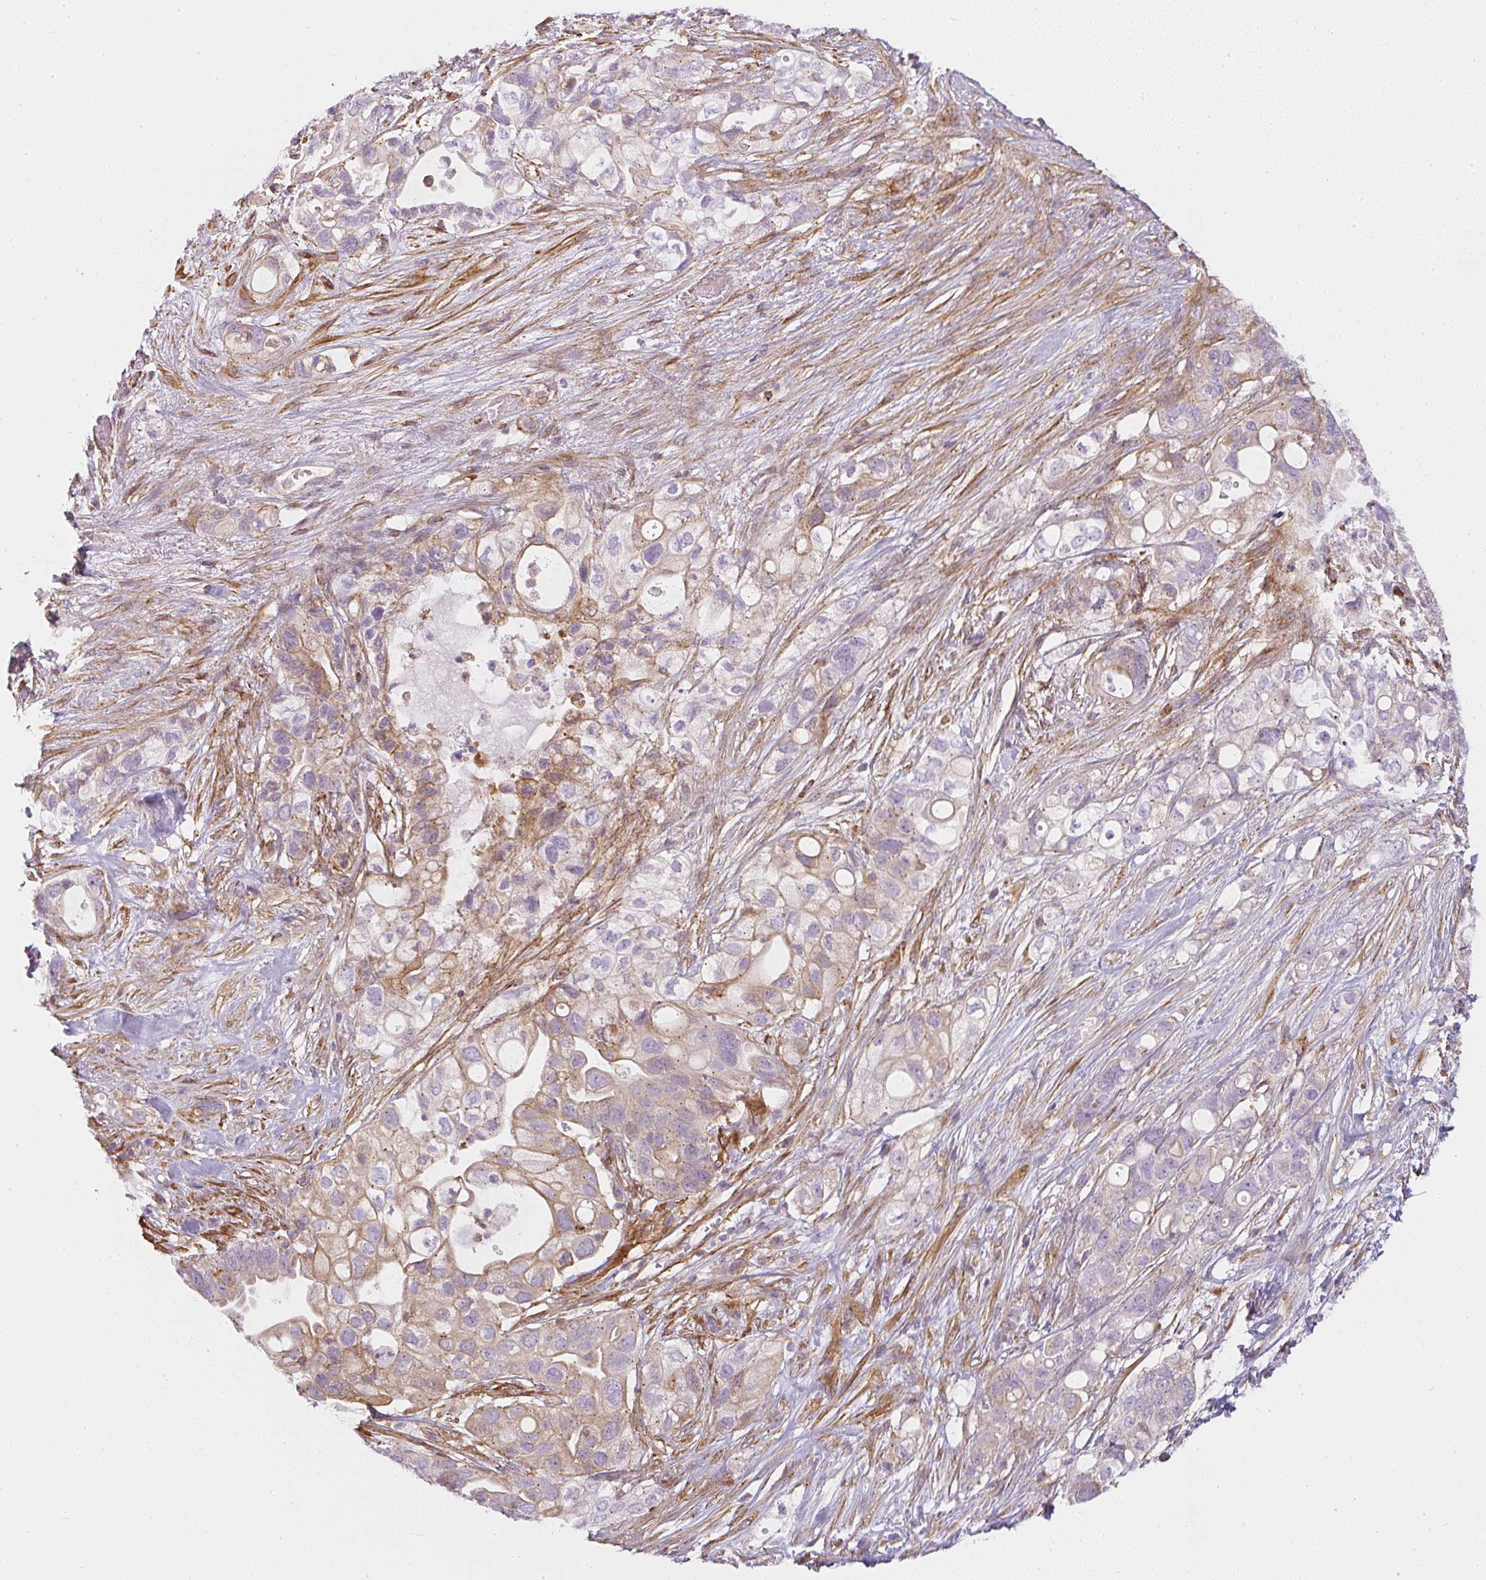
{"staining": {"intensity": "moderate", "quantity": "<25%", "location": "cytoplasmic/membranous"}, "tissue": "pancreatic cancer", "cell_type": "Tumor cells", "image_type": "cancer", "snomed": [{"axis": "morphology", "description": "Adenocarcinoma, NOS"}, {"axis": "topography", "description": "Pancreas"}], "caption": "IHC histopathology image of pancreatic cancer stained for a protein (brown), which demonstrates low levels of moderate cytoplasmic/membranous staining in approximately <25% of tumor cells.", "gene": "SULF1", "patient": {"sex": "female", "age": 72}}